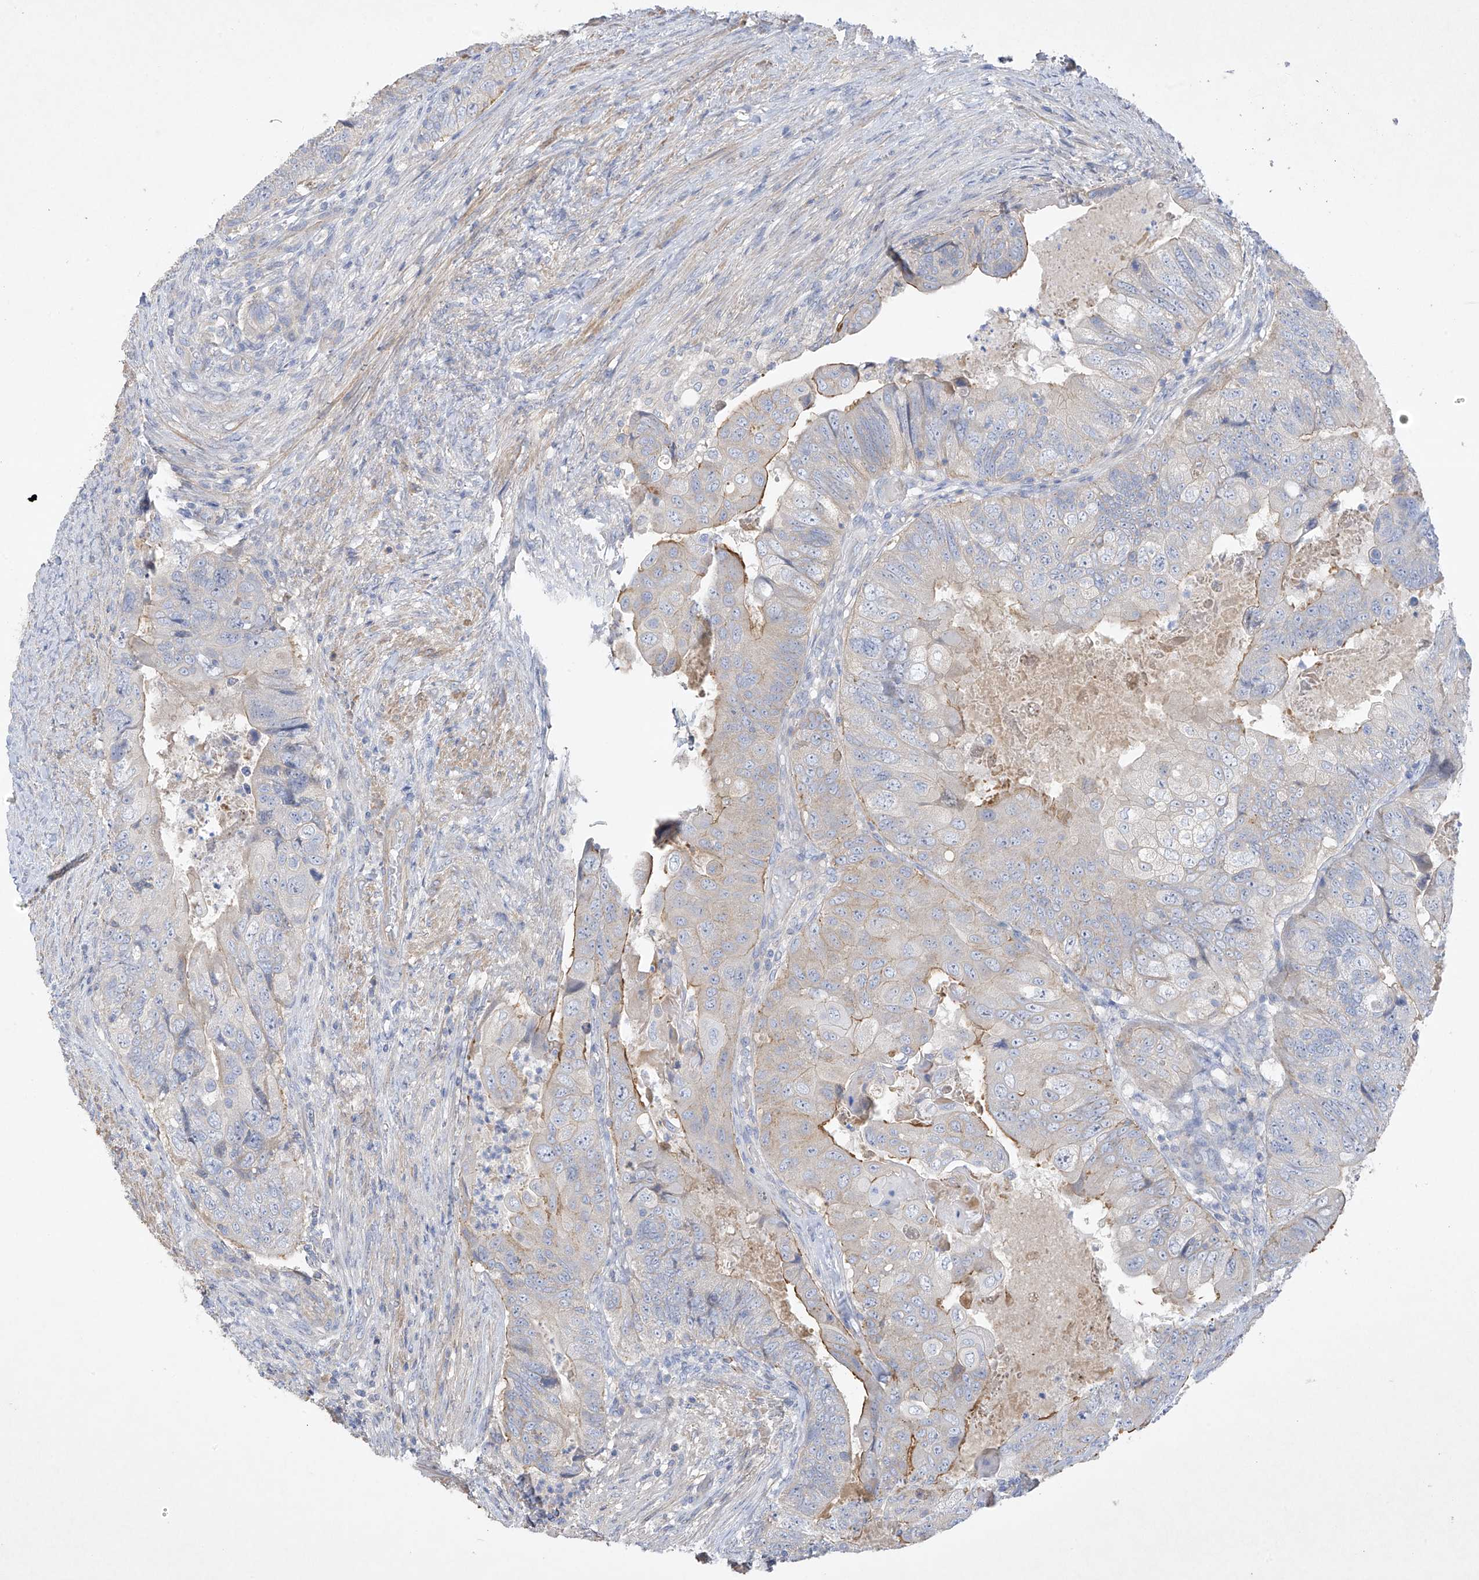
{"staining": {"intensity": "moderate", "quantity": "<25%", "location": "cytoplasmic/membranous"}, "tissue": "colorectal cancer", "cell_type": "Tumor cells", "image_type": "cancer", "snomed": [{"axis": "morphology", "description": "Adenocarcinoma, NOS"}, {"axis": "topography", "description": "Rectum"}], "caption": "Adenocarcinoma (colorectal) stained with a brown dye shows moderate cytoplasmic/membranous positive positivity in about <25% of tumor cells.", "gene": "PRSS12", "patient": {"sex": "male", "age": 63}}